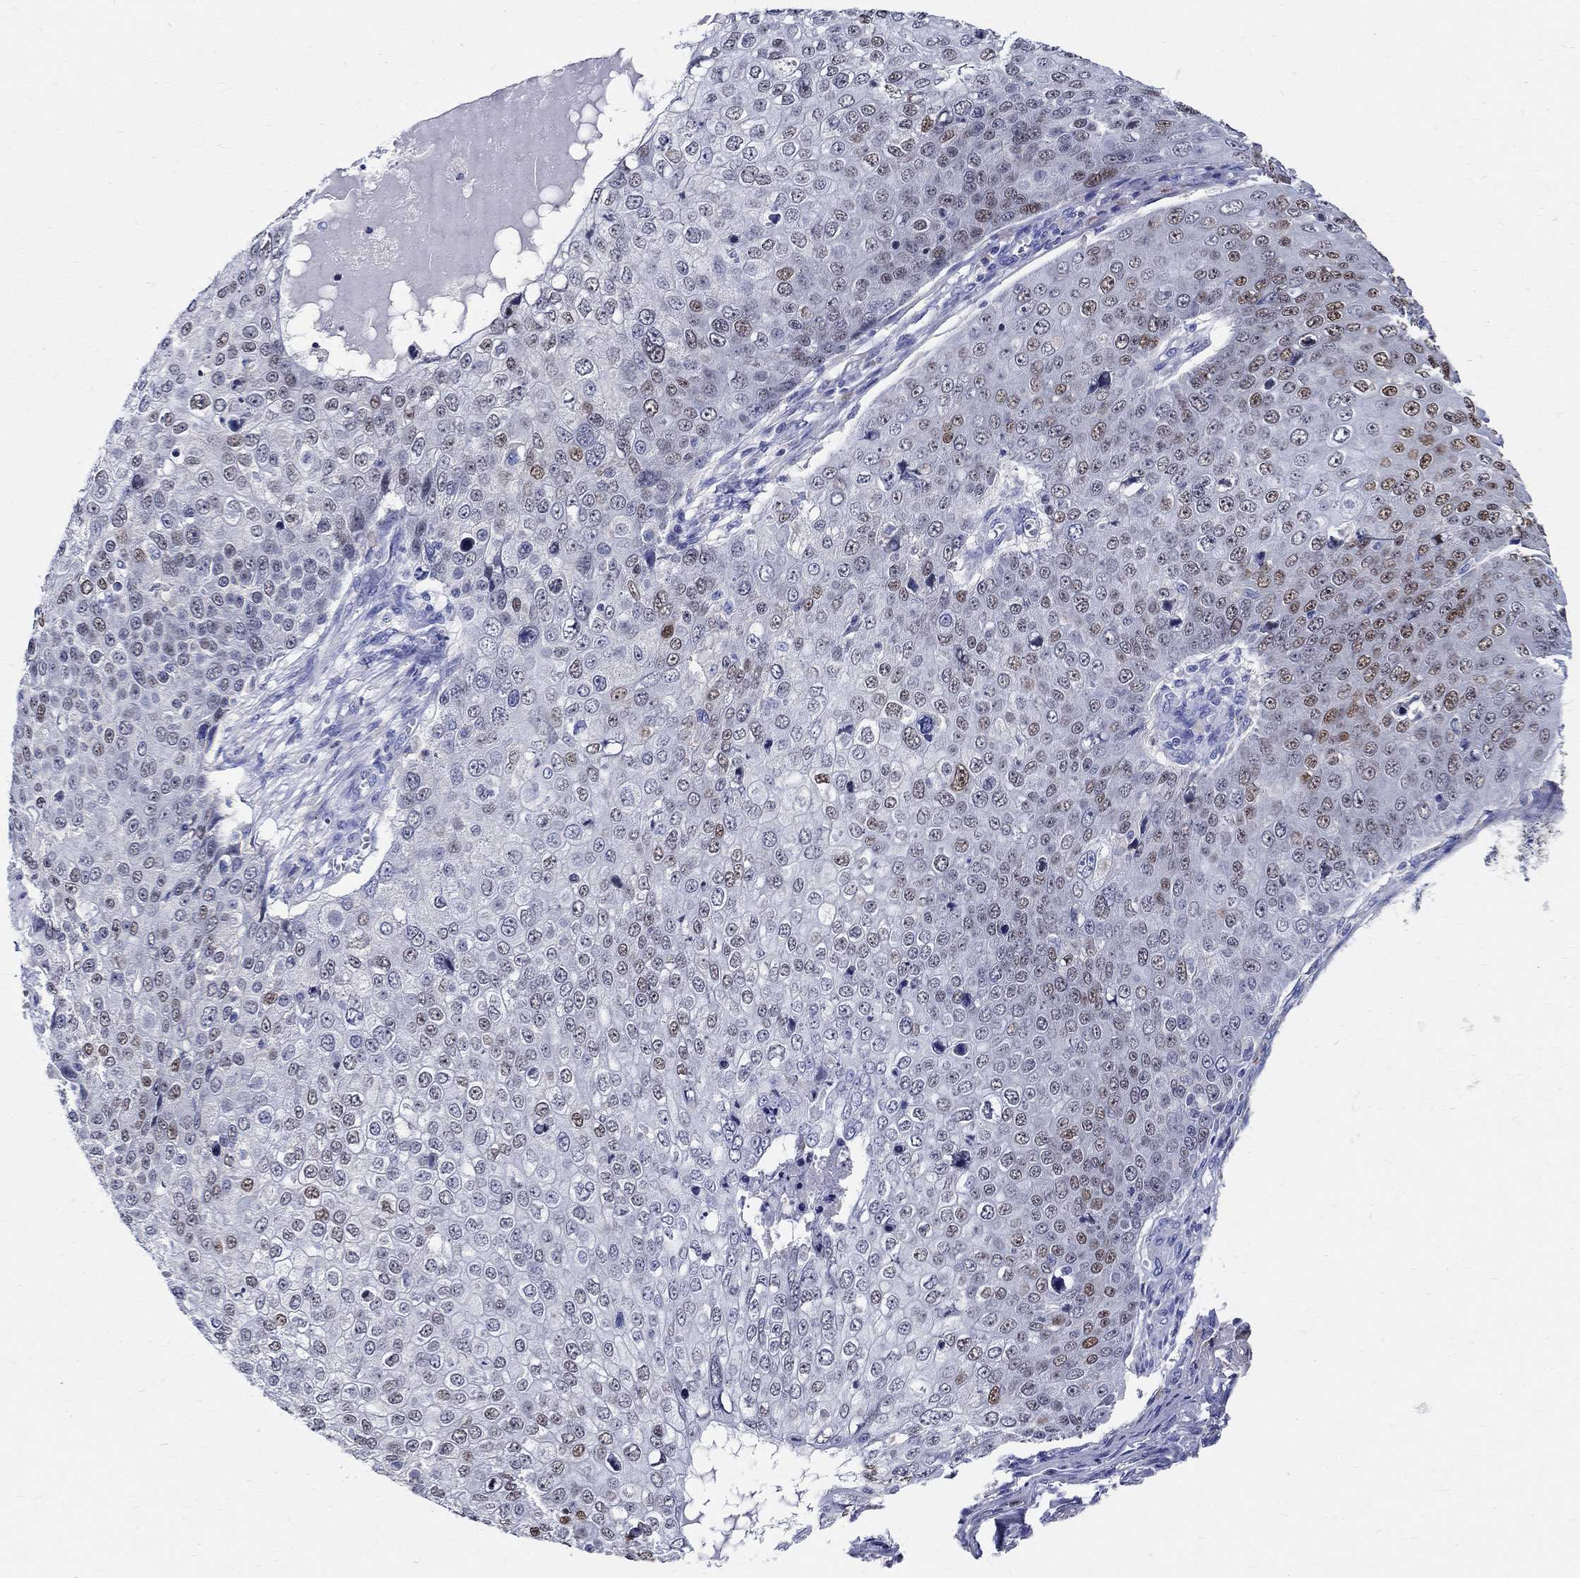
{"staining": {"intensity": "weak", "quantity": "25%-75%", "location": "nuclear"}, "tissue": "skin cancer", "cell_type": "Tumor cells", "image_type": "cancer", "snomed": [{"axis": "morphology", "description": "Squamous cell carcinoma, NOS"}, {"axis": "topography", "description": "Skin"}], "caption": "A micrograph showing weak nuclear positivity in approximately 25%-75% of tumor cells in squamous cell carcinoma (skin), as visualized by brown immunohistochemical staining.", "gene": "SOX2", "patient": {"sex": "male", "age": 71}}